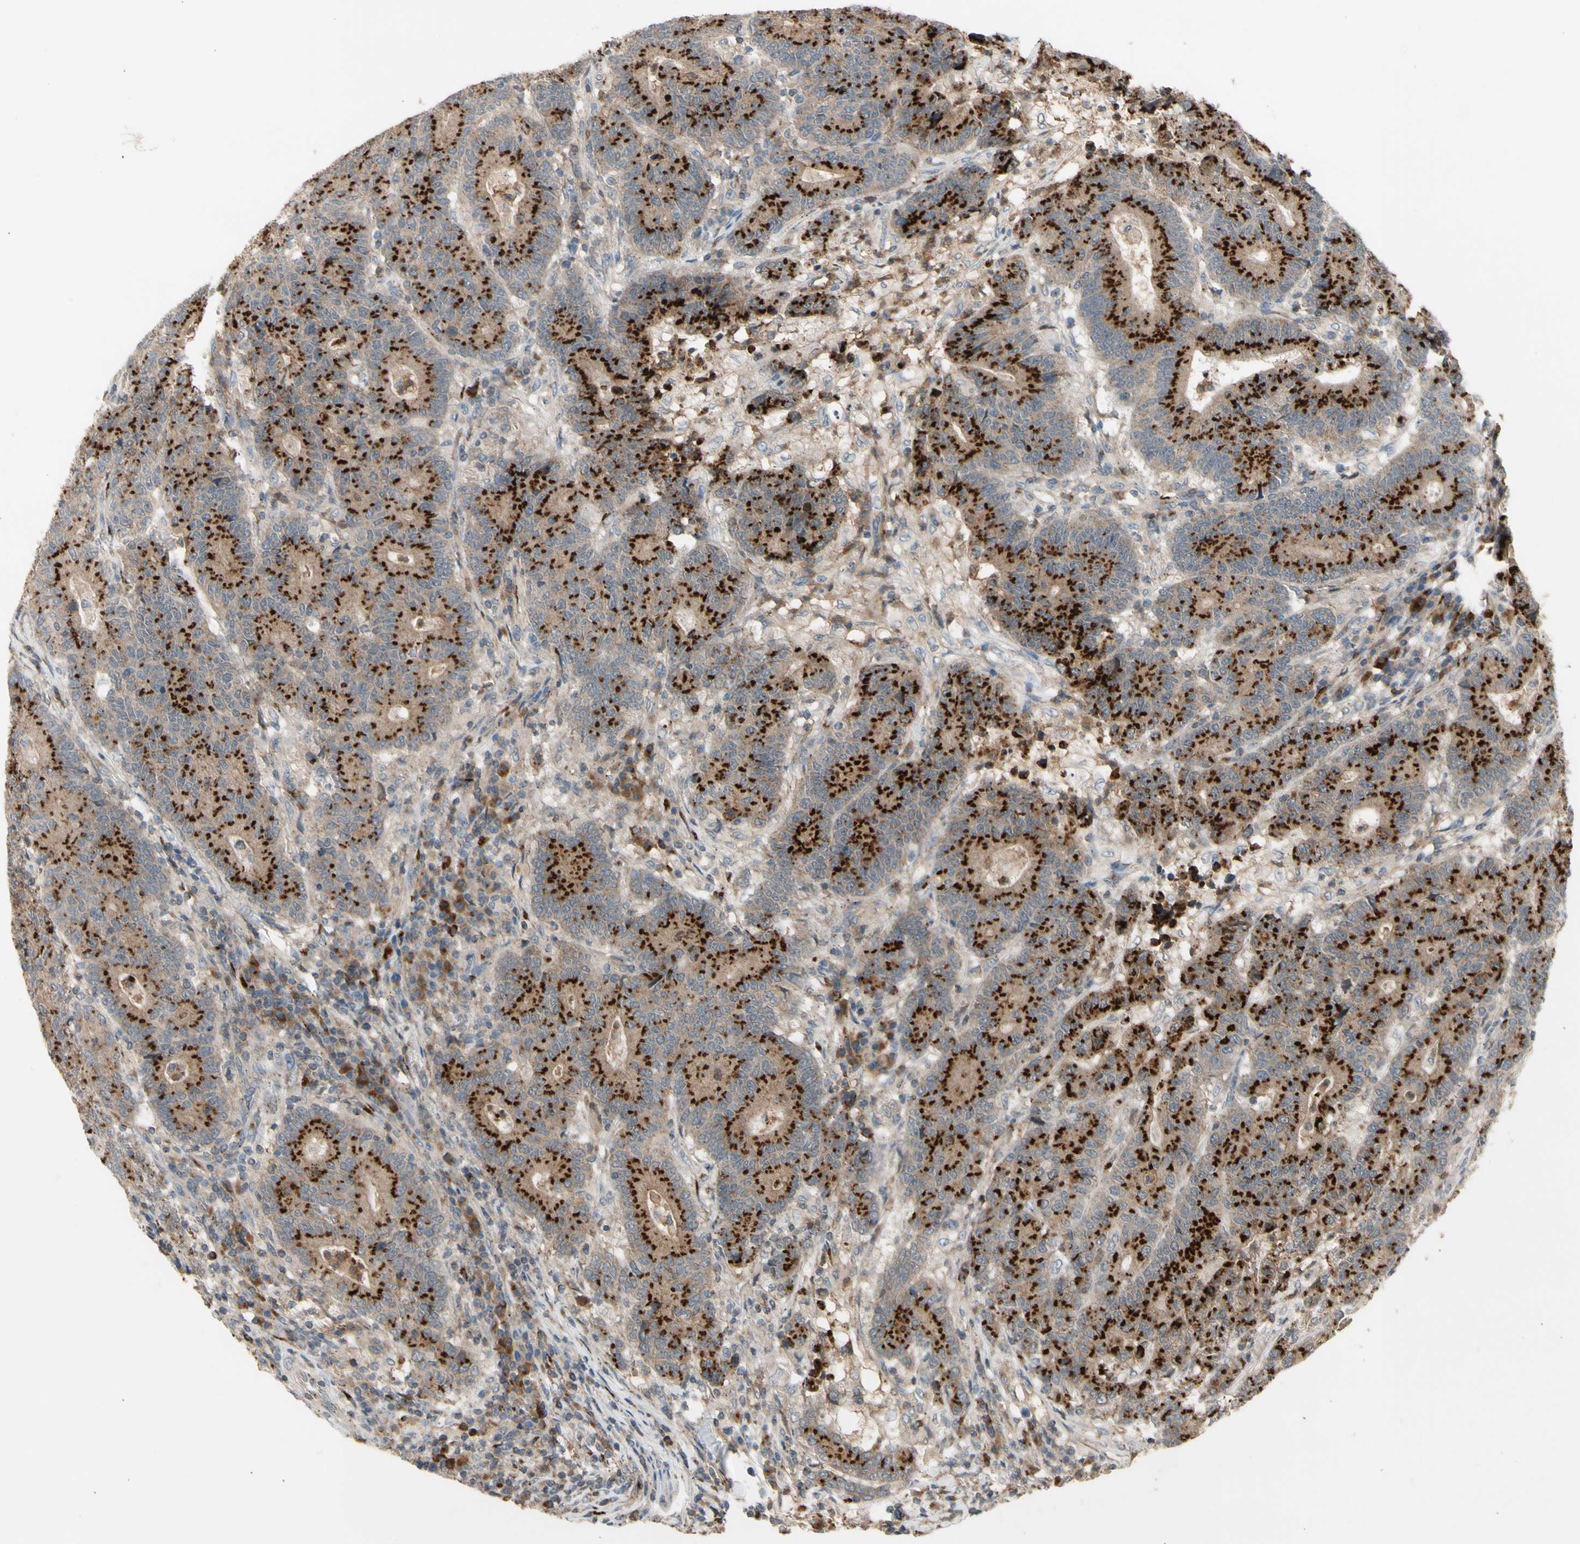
{"staining": {"intensity": "strong", "quantity": ">75%", "location": "cytoplasmic/membranous"}, "tissue": "colorectal cancer", "cell_type": "Tumor cells", "image_type": "cancer", "snomed": [{"axis": "morphology", "description": "Normal tissue, NOS"}, {"axis": "morphology", "description": "Adenocarcinoma, NOS"}, {"axis": "topography", "description": "Colon"}], "caption": "Immunohistochemistry histopathology image of colorectal cancer (adenocarcinoma) stained for a protein (brown), which displays high levels of strong cytoplasmic/membranous staining in about >75% of tumor cells.", "gene": "GALNT5", "patient": {"sex": "female", "age": 75}}